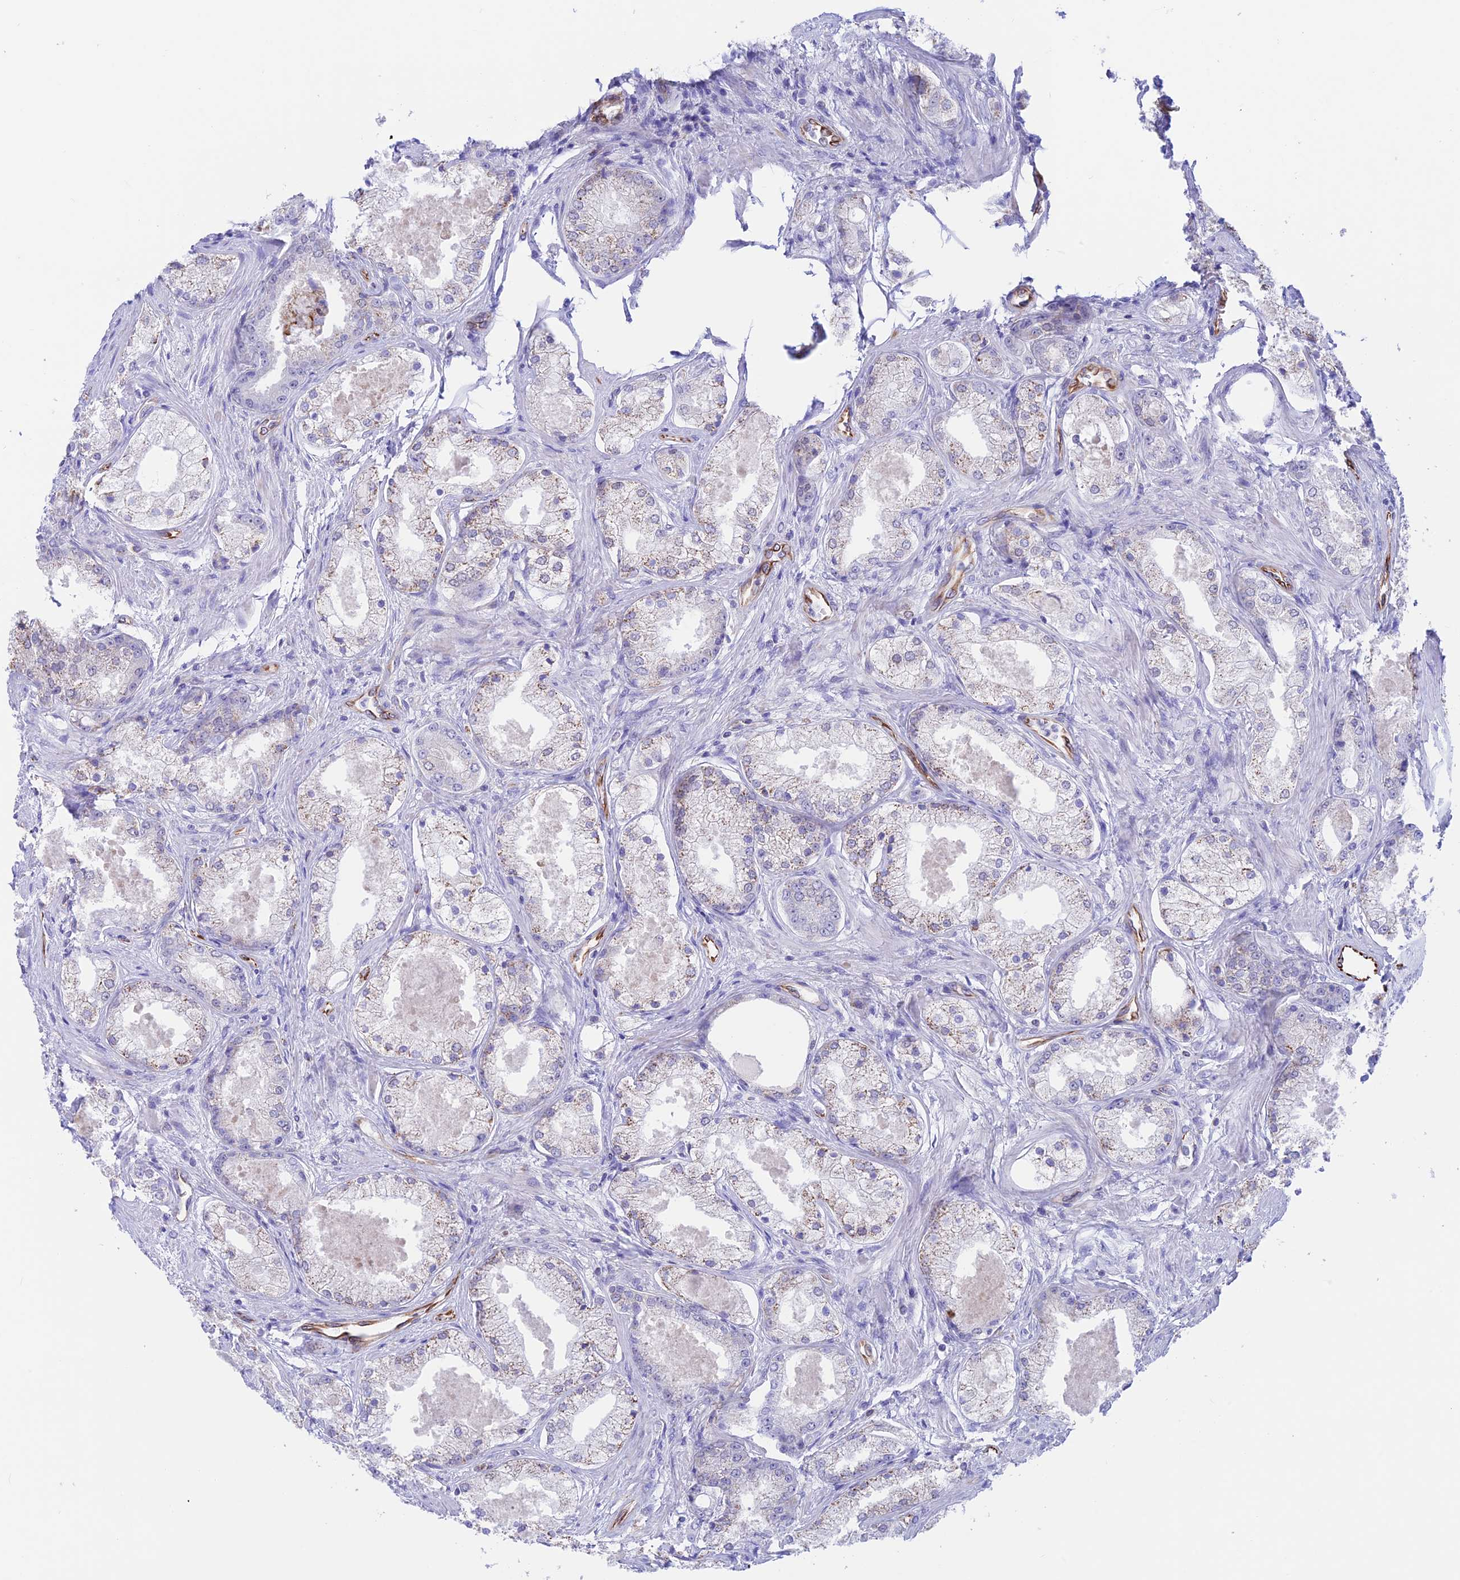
{"staining": {"intensity": "weak", "quantity": "<25%", "location": "cytoplasmic/membranous"}, "tissue": "prostate cancer", "cell_type": "Tumor cells", "image_type": "cancer", "snomed": [{"axis": "morphology", "description": "Adenocarcinoma, Low grade"}, {"axis": "topography", "description": "Prostate"}], "caption": "This is an immunohistochemistry (IHC) histopathology image of low-grade adenocarcinoma (prostate). There is no expression in tumor cells.", "gene": "ZNF652", "patient": {"sex": "male", "age": 68}}